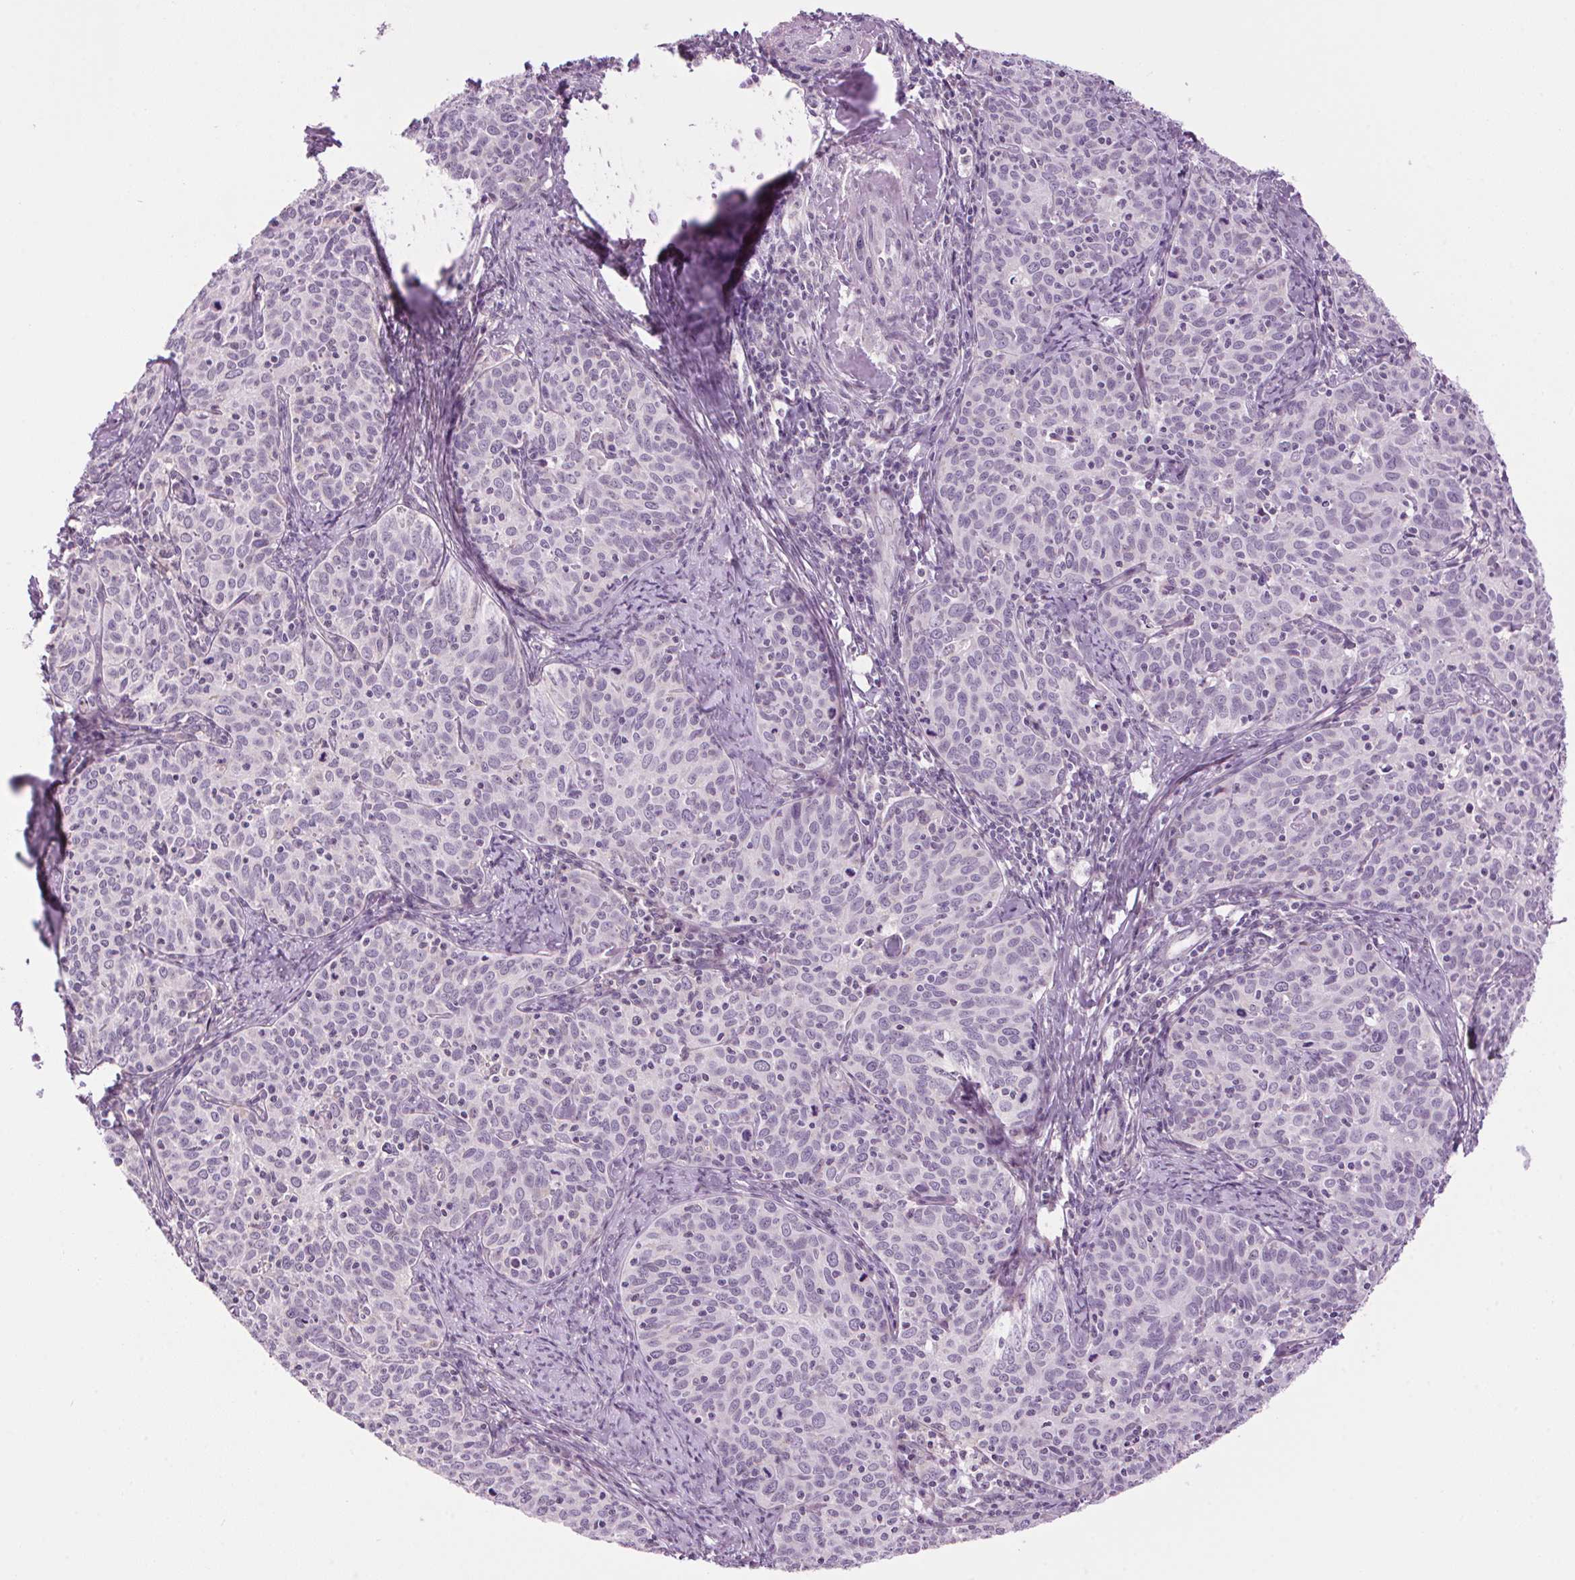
{"staining": {"intensity": "negative", "quantity": "none", "location": "none"}, "tissue": "cervical cancer", "cell_type": "Tumor cells", "image_type": "cancer", "snomed": [{"axis": "morphology", "description": "Squamous cell carcinoma, NOS"}, {"axis": "topography", "description": "Cervix"}], "caption": "This is an immunohistochemistry micrograph of cervical squamous cell carcinoma. There is no positivity in tumor cells.", "gene": "SMIM13", "patient": {"sex": "female", "age": 62}}